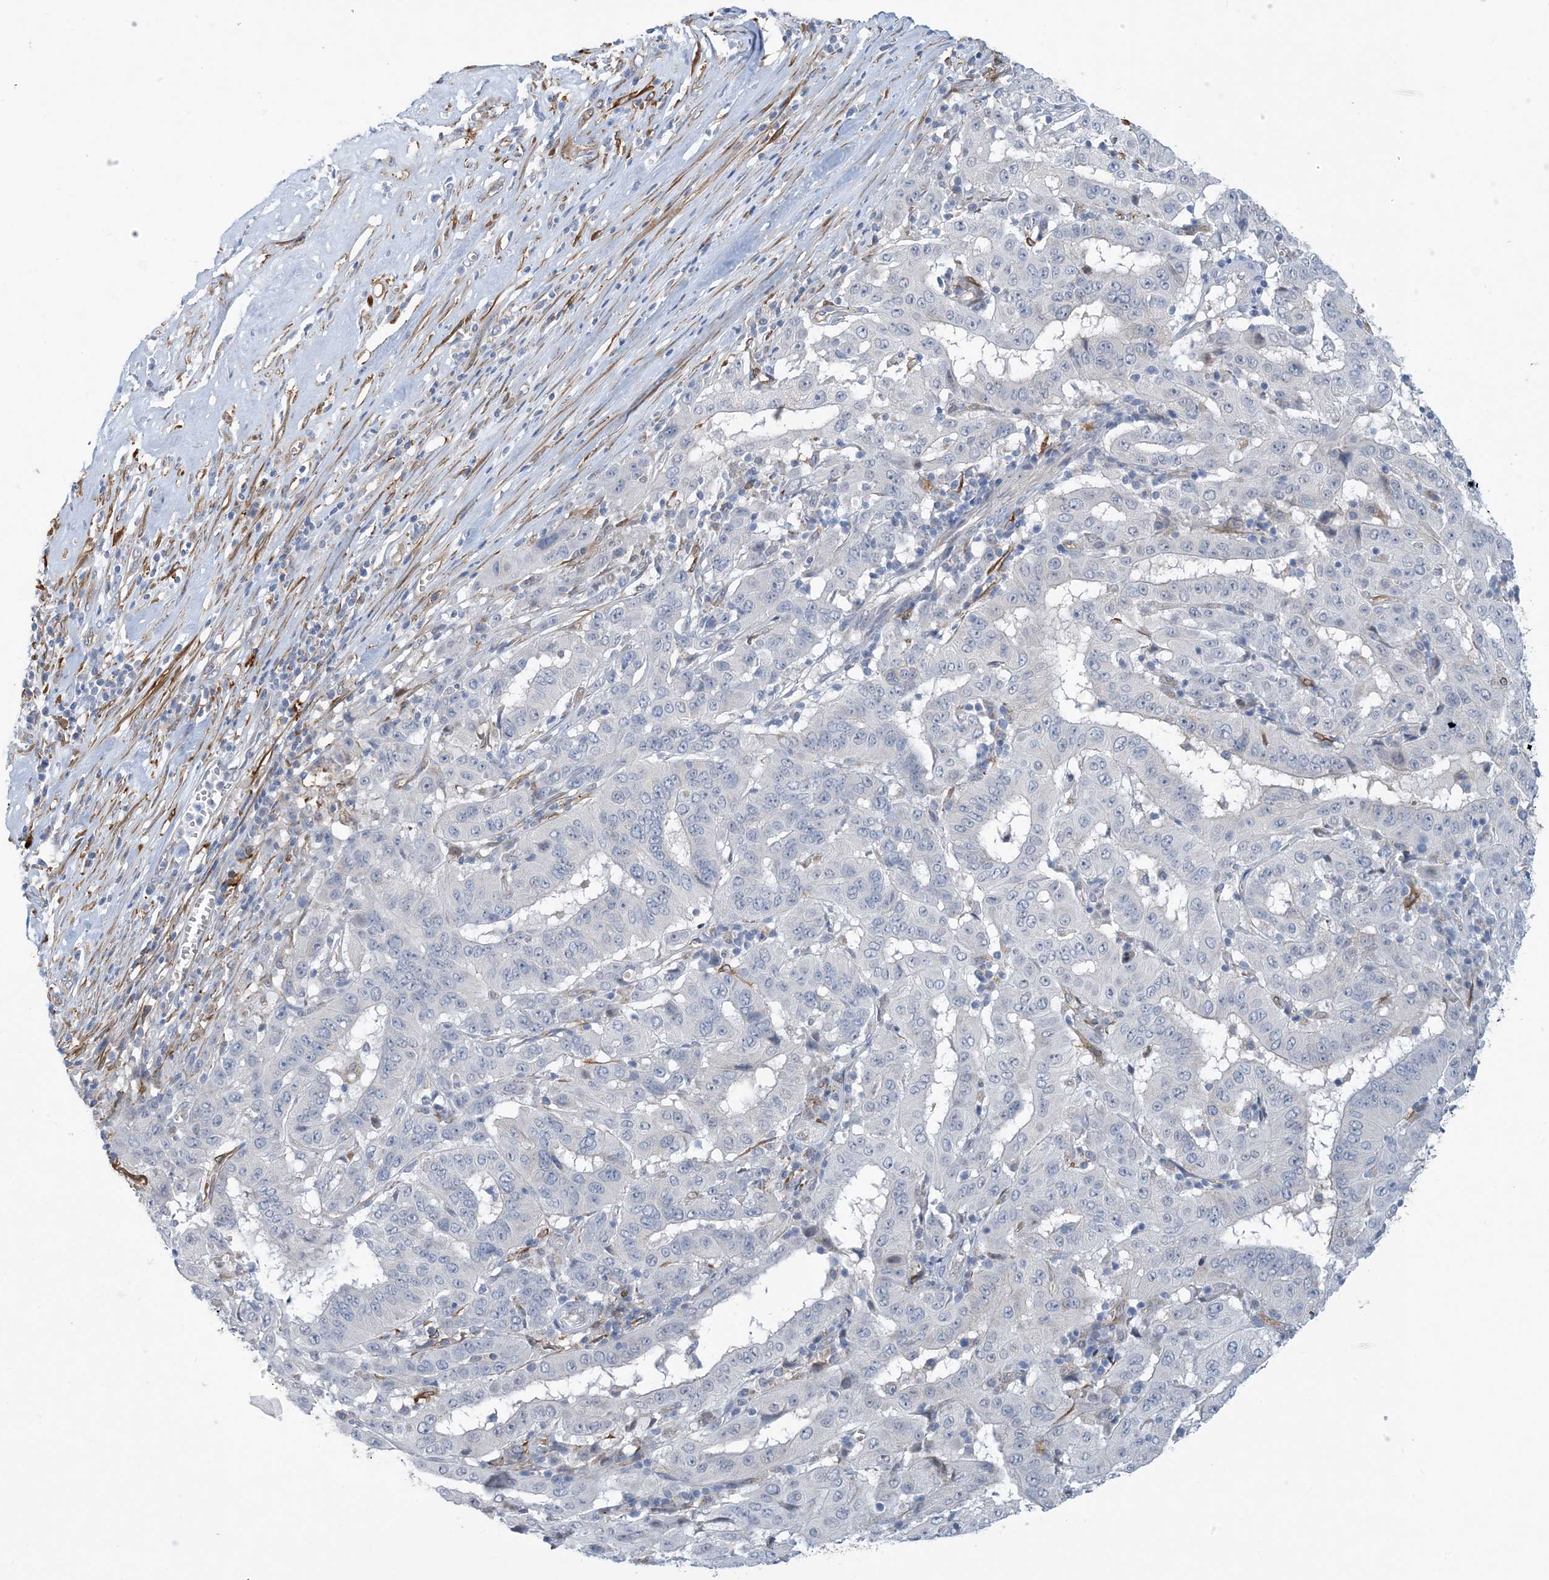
{"staining": {"intensity": "negative", "quantity": "none", "location": "none"}, "tissue": "pancreatic cancer", "cell_type": "Tumor cells", "image_type": "cancer", "snomed": [{"axis": "morphology", "description": "Adenocarcinoma, NOS"}, {"axis": "topography", "description": "Pancreas"}], "caption": "Pancreatic adenocarcinoma stained for a protein using immunohistochemistry (IHC) reveals no staining tumor cells.", "gene": "EIF2A", "patient": {"sex": "male", "age": 63}}